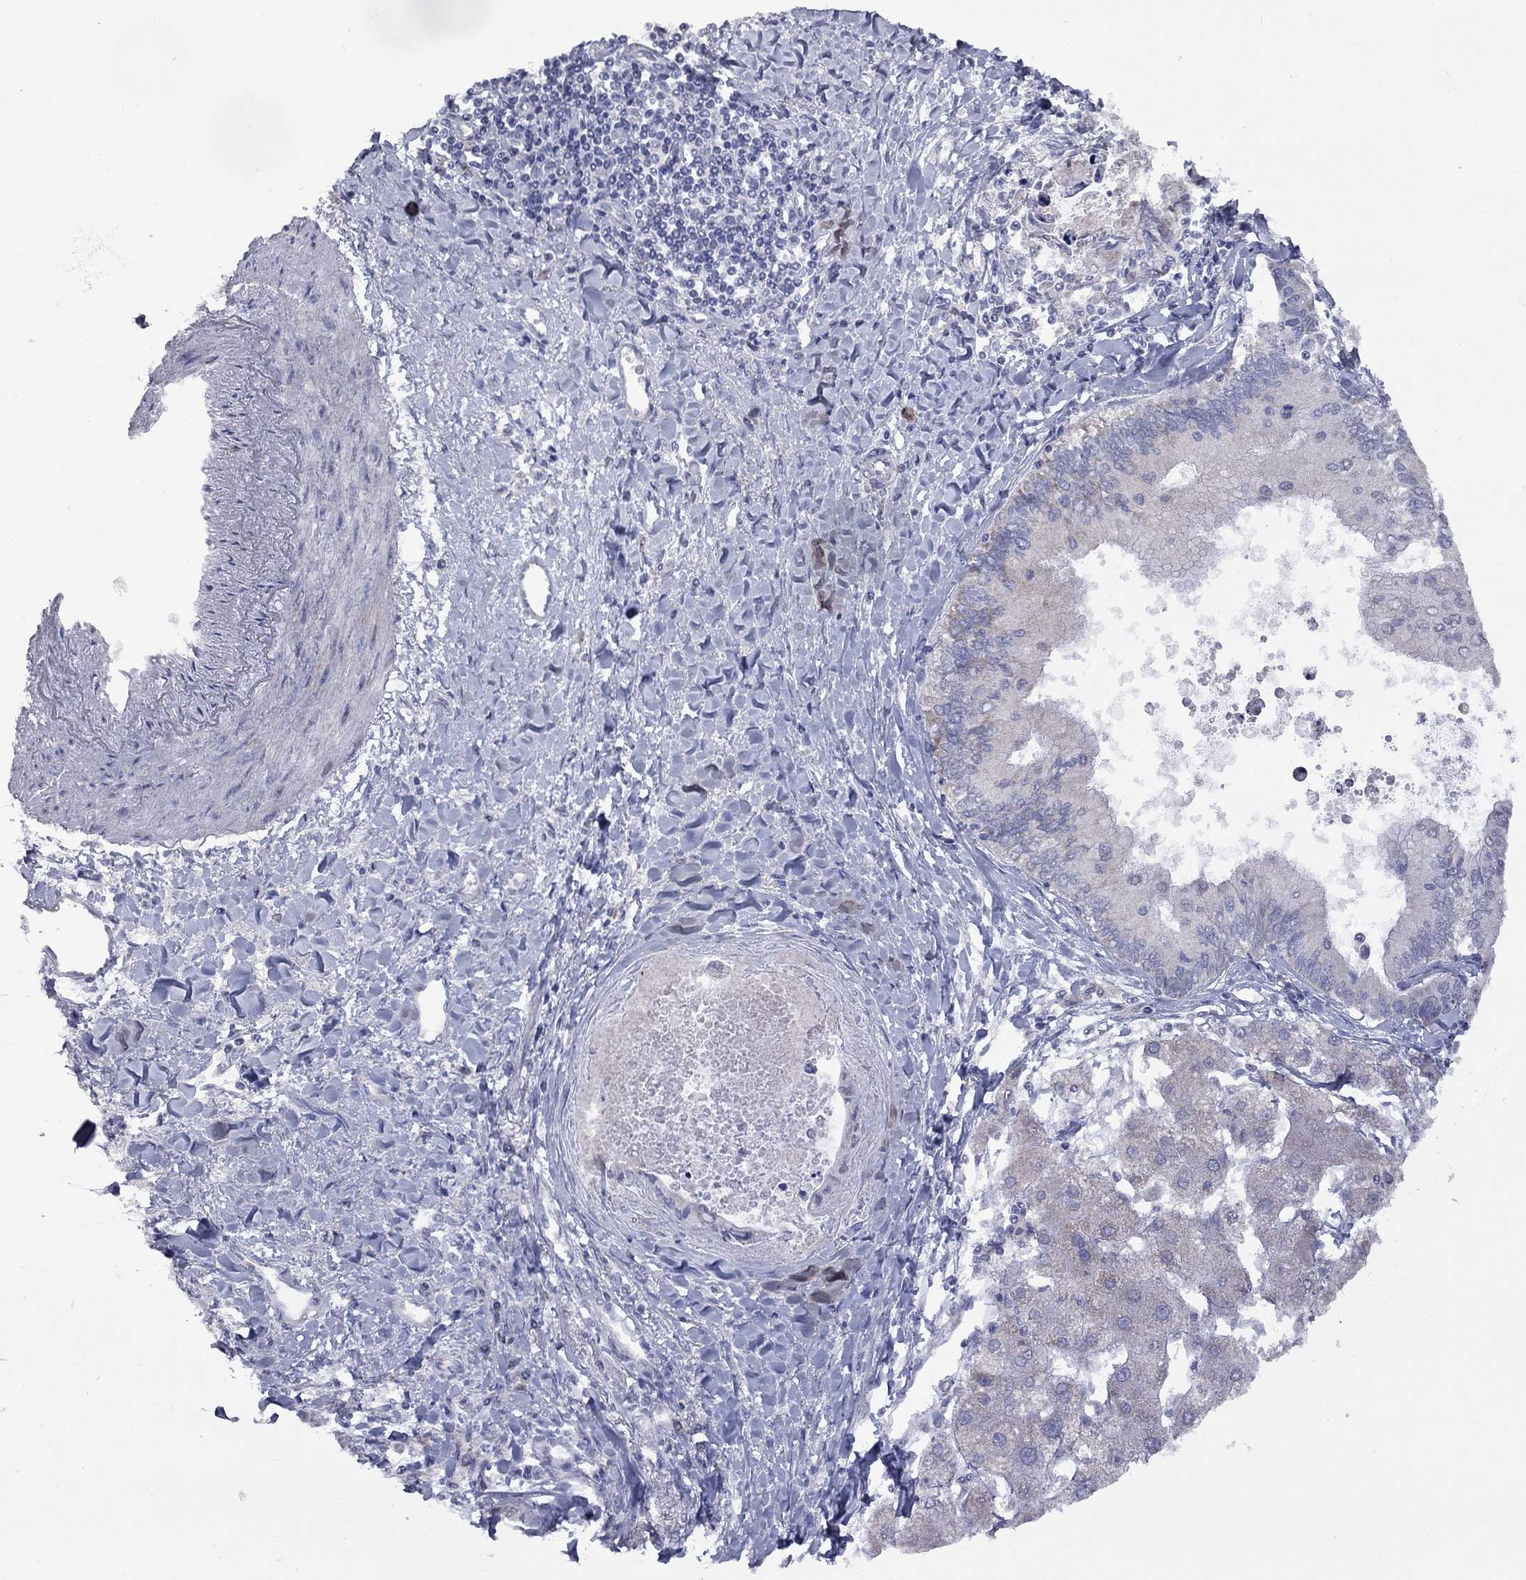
{"staining": {"intensity": "negative", "quantity": "none", "location": "none"}, "tissue": "liver cancer", "cell_type": "Tumor cells", "image_type": "cancer", "snomed": [{"axis": "morphology", "description": "Cholangiocarcinoma"}, {"axis": "topography", "description": "Liver"}], "caption": "Cholangiocarcinoma (liver) stained for a protein using IHC displays no positivity tumor cells.", "gene": "NDUFB1", "patient": {"sex": "male", "age": 66}}